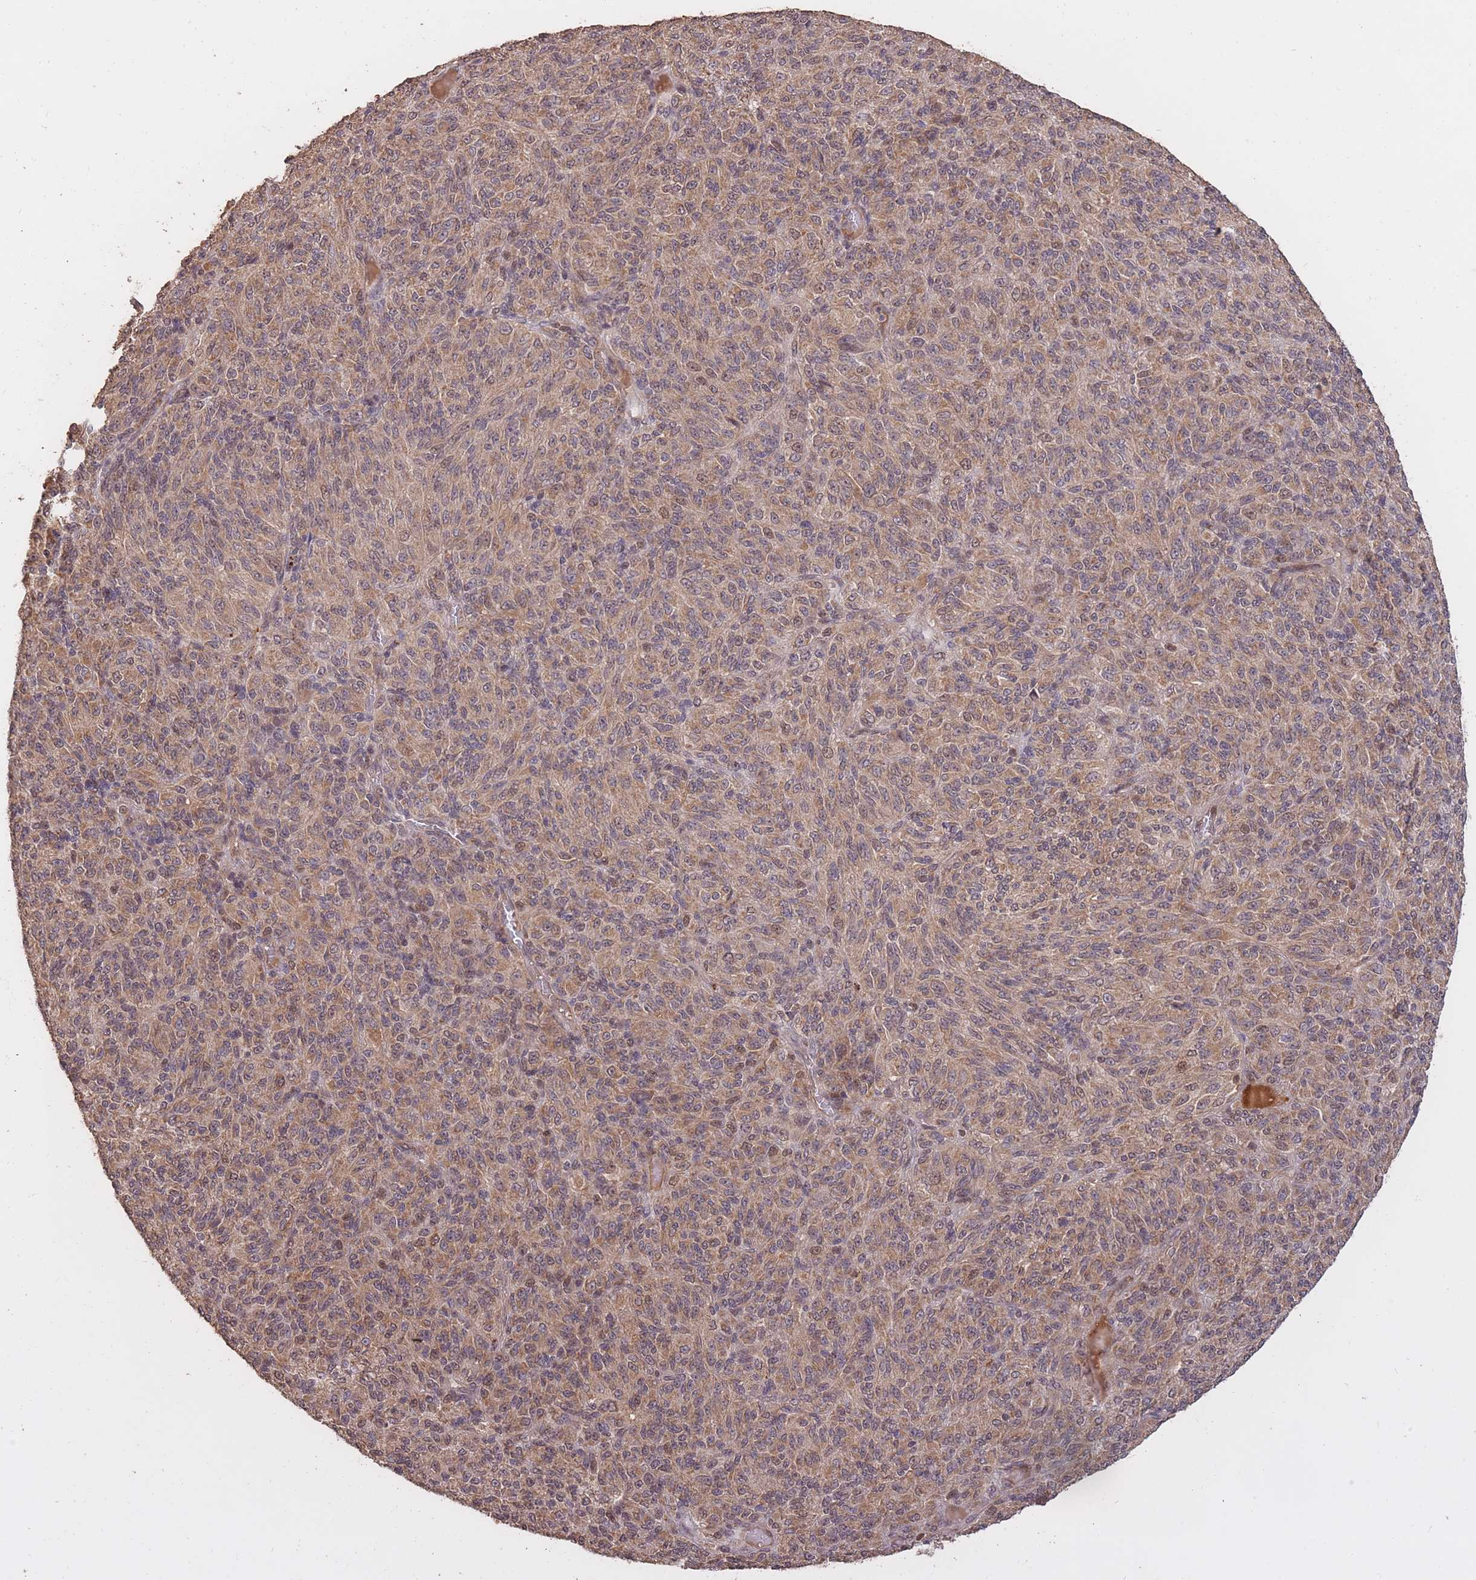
{"staining": {"intensity": "moderate", "quantity": ">75%", "location": "cytoplasmic/membranous"}, "tissue": "melanoma", "cell_type": "Tumor cells", "image_type": "cancer", "snomed": [{"axis": "morphology", "description": "Malignant melanoma, Metastatic site"}, {"axis": "topography", "description": "Brain"}], "caption": "A photomicrograph showing moderate cytoplasmic/membranous expression in approximately >75% of tumor cells in melanoma, as visualized by brown immunohistochemical staining.", "gene": "RGS14", "patient": {"sex": "female", "age": 56}}